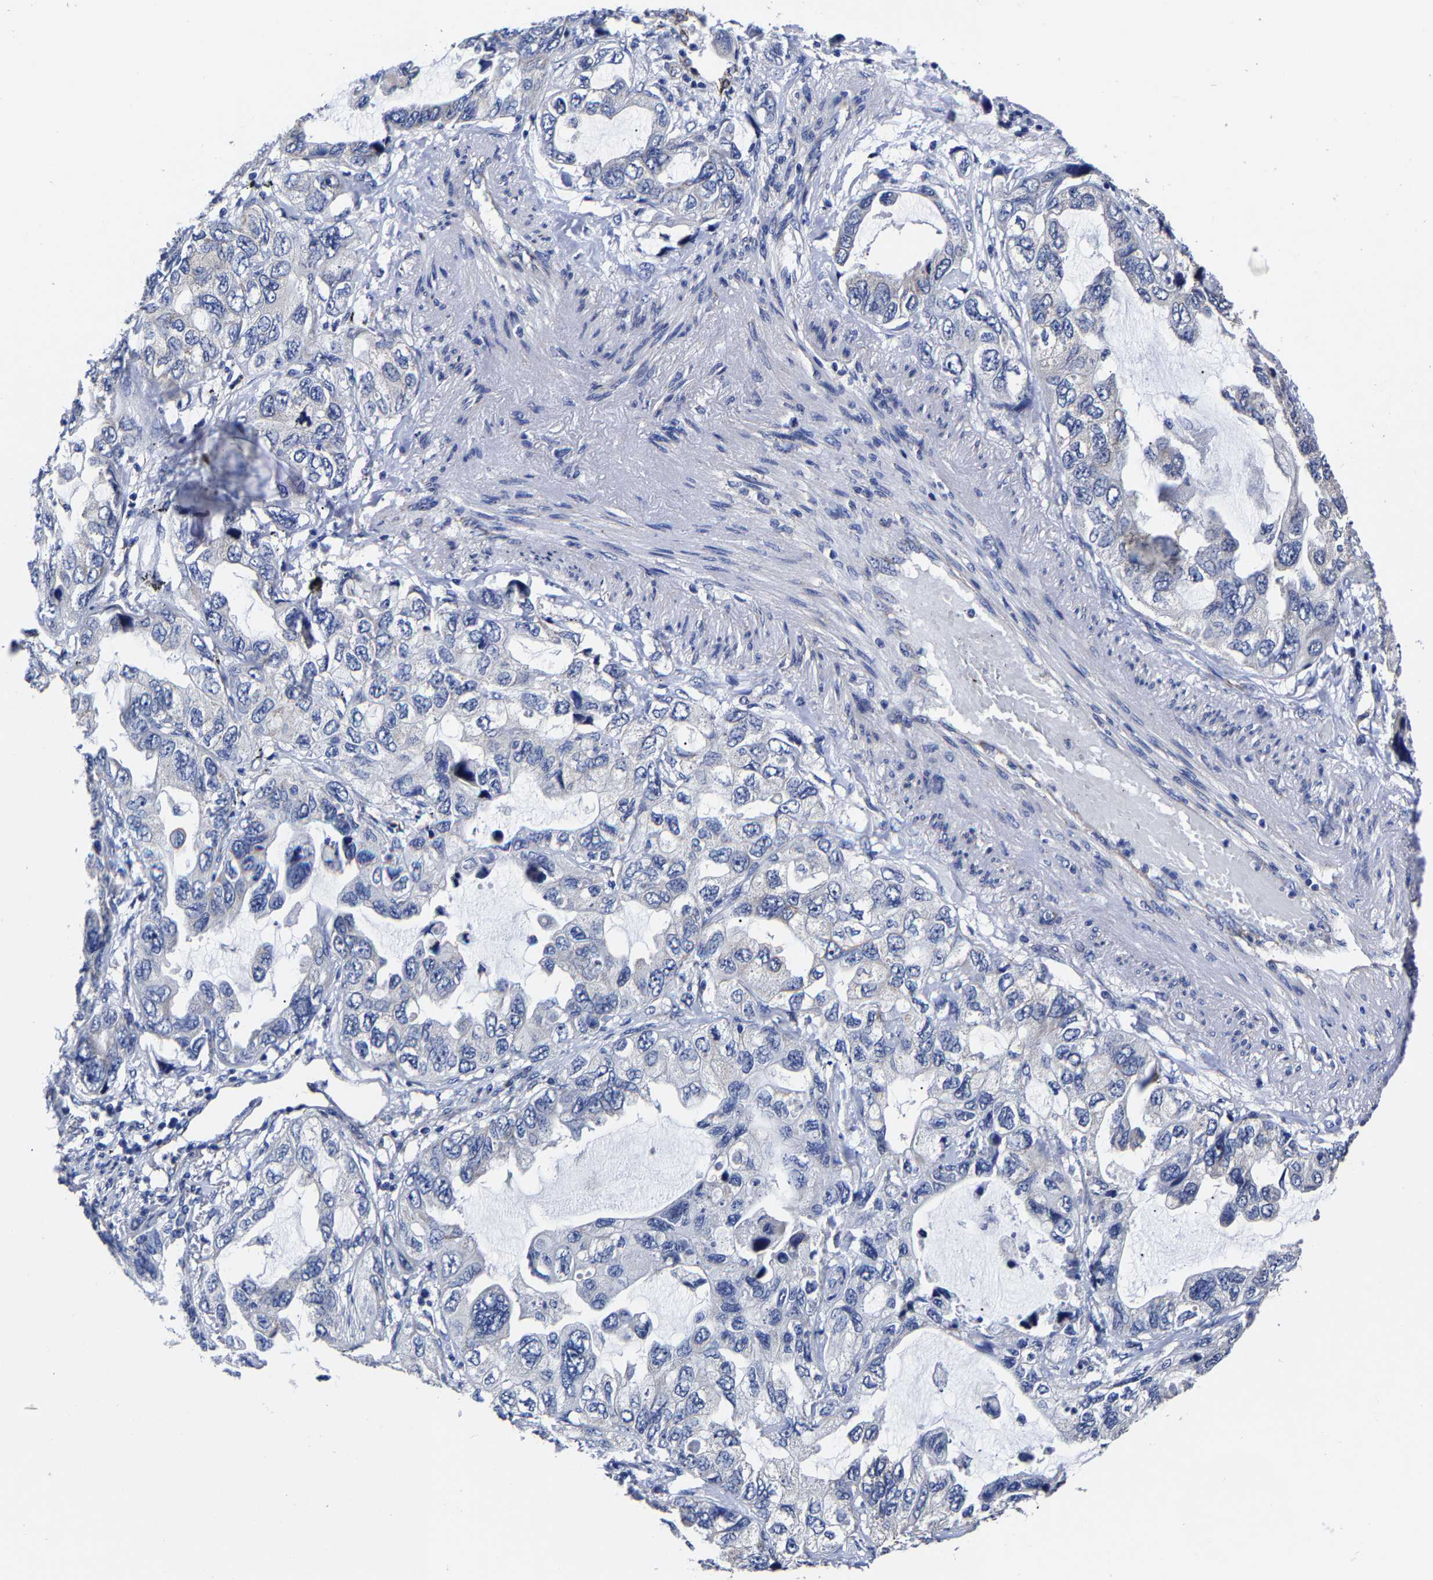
{"staining": {"intensity": "negative", "quantity": "none", "location": "none"}, "tissue": "lung cancer", "cell_type": "Tumor cells", "image_type": "cancer", "snomed": [{"axis": "morphology", "description": "Squamous cell carcinoma, NOS"}, {"axis": "topography", "description": "Lung"}], "caption": "The immunohistochemistry image has no significant expression in tumor cells of lung squamous cell carcinoma tissue.", "gene": "AASS", "patient": {"sex": "female", "age": 73}}